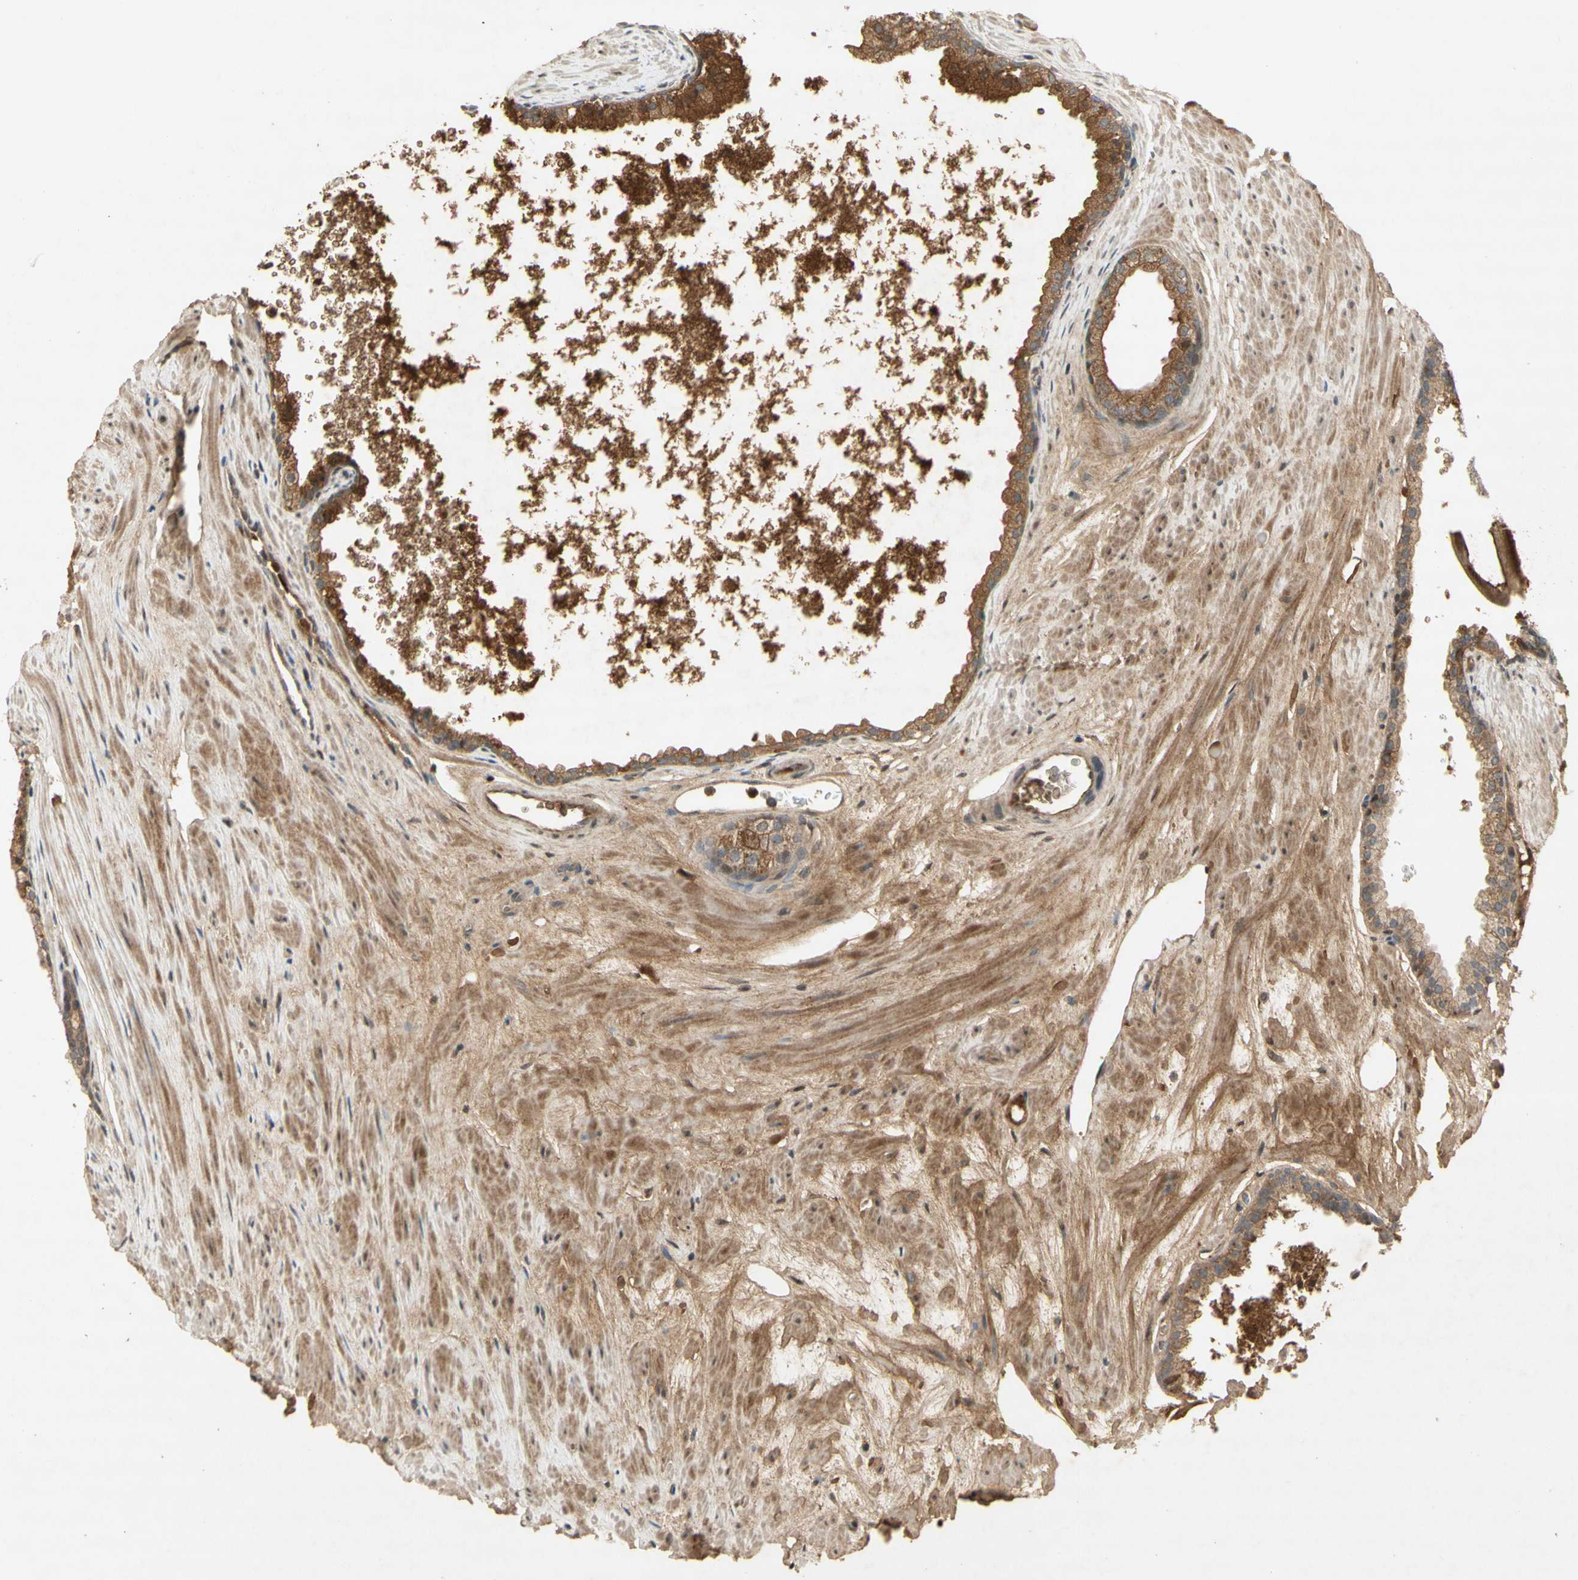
{"staining": {"intensity": "moderate", "quantity": ">75%", "location": "cytoplasmic/membranous"}, "tissue": "prostate cancer", "cell_type": "Tumor cells", "image_type": "cancer", "snomed": [{"axis": "morphology", "description": "Adenocarcinoma, High grade"}, {"axis": "topography", "description": "Prostate"}], "caption": "IHC (DAB (3,3'-diaminobenzidine)) staining of human prostate cancer (adenocarcinoma (high-grade)) demonstrates moderate cytoplasmic/membranous protein staining in approximately >75% of tumor cells.", "gene": "NRG4", "patient": {"sex": "male", "age": 65}}